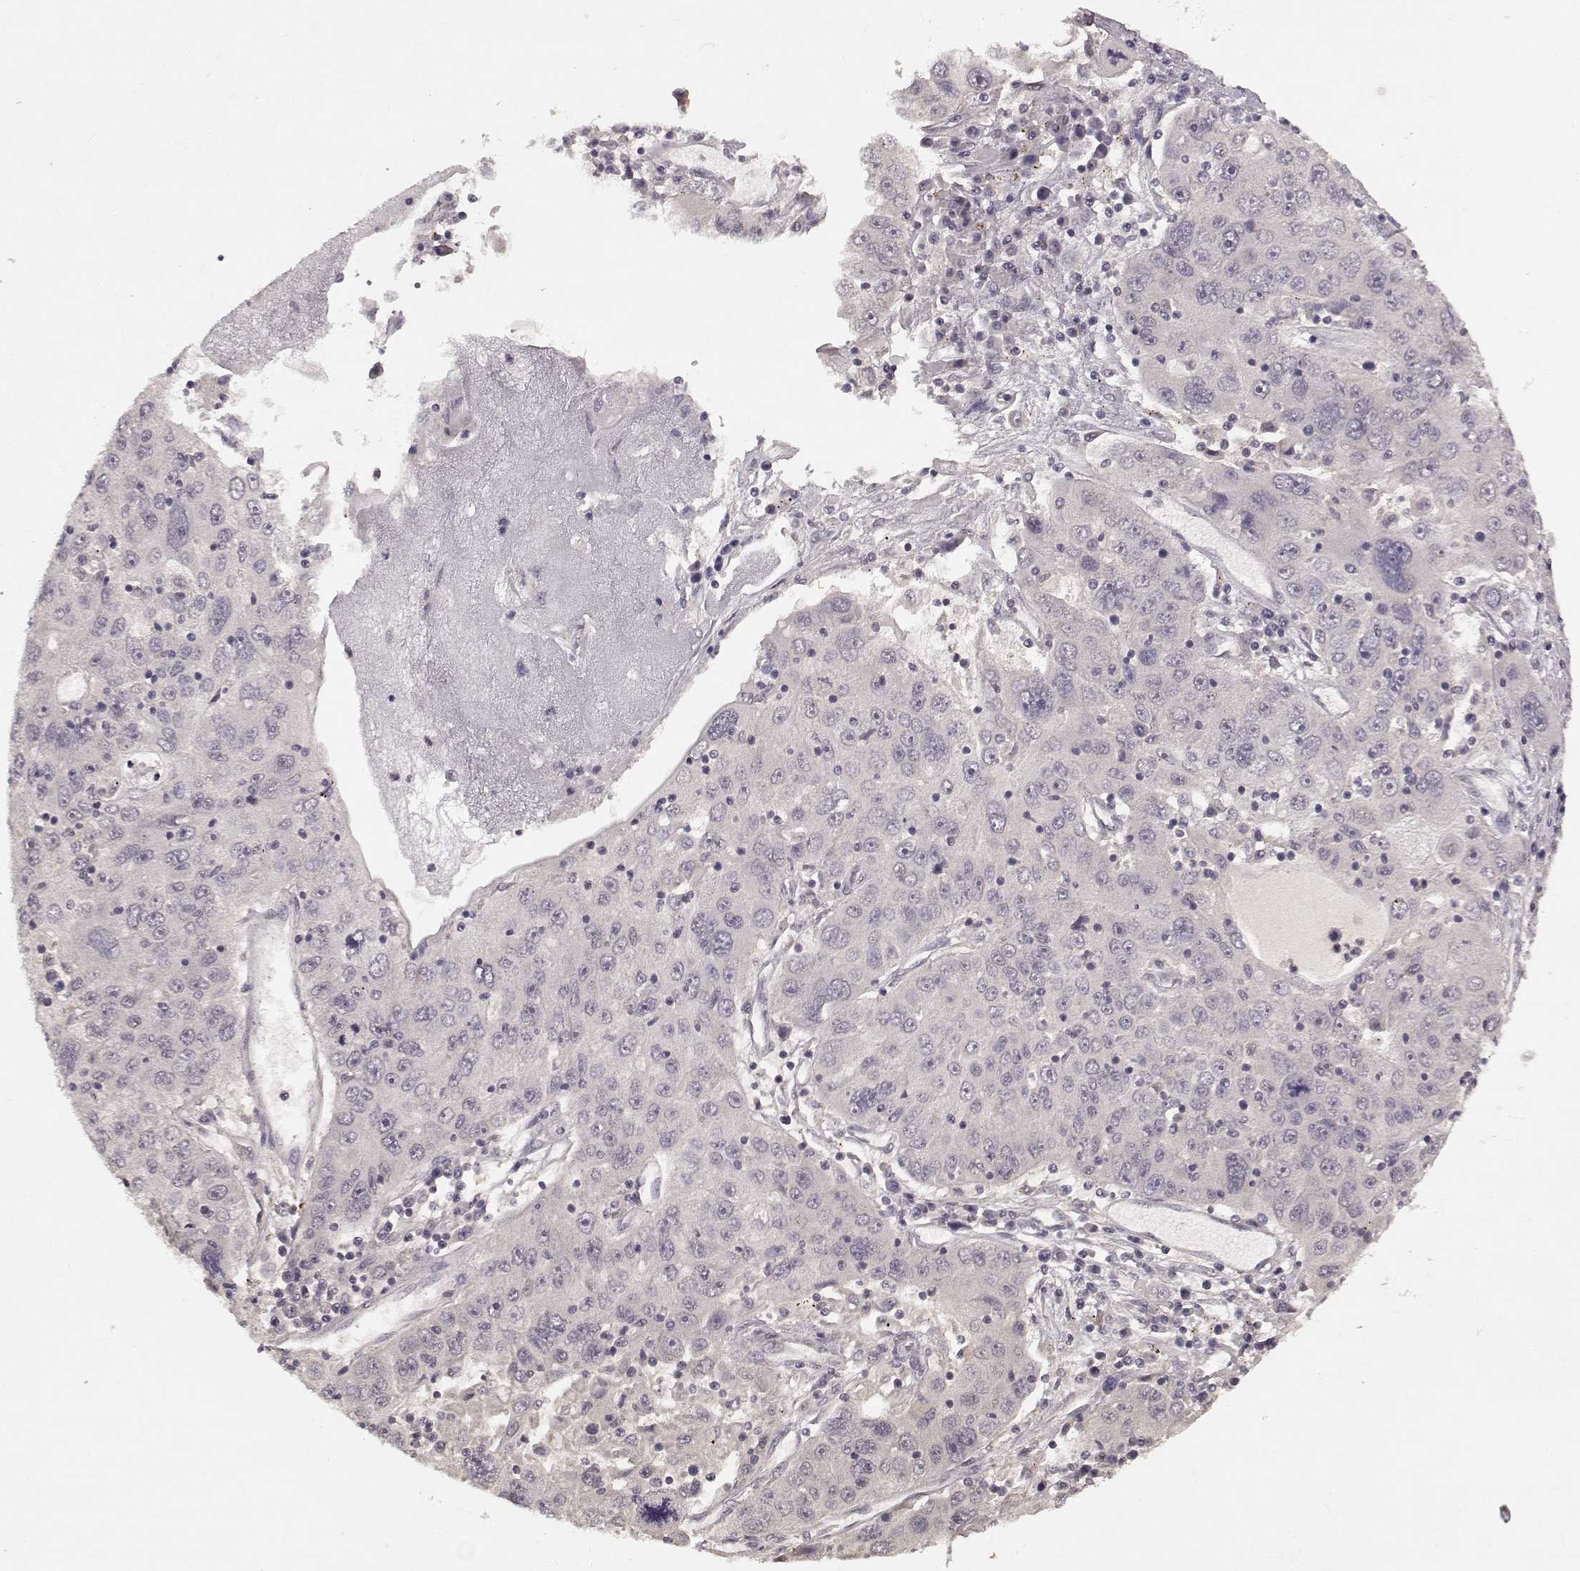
{"staining": {"intensity": "negative", "quantity": "none", "location": "none"}, "tissue": "stomach cancer", "cell_type": "Tumor cells", "image_type": "cancer", "snomed": [{"axis": "morphology", "description": "Adenocarcinoma, NOS"}, {"axis": "topography", "description": "Stomach"}], "caption": "High power microscopy histopathology image of an immunohistochemistry (IHC) micrograph of stomach cancer (adenocarcinoma), revealing no significant positivity in tumor cells.", "gene": "NTRK2", "patient": {"sex": "male", "age": 56}}